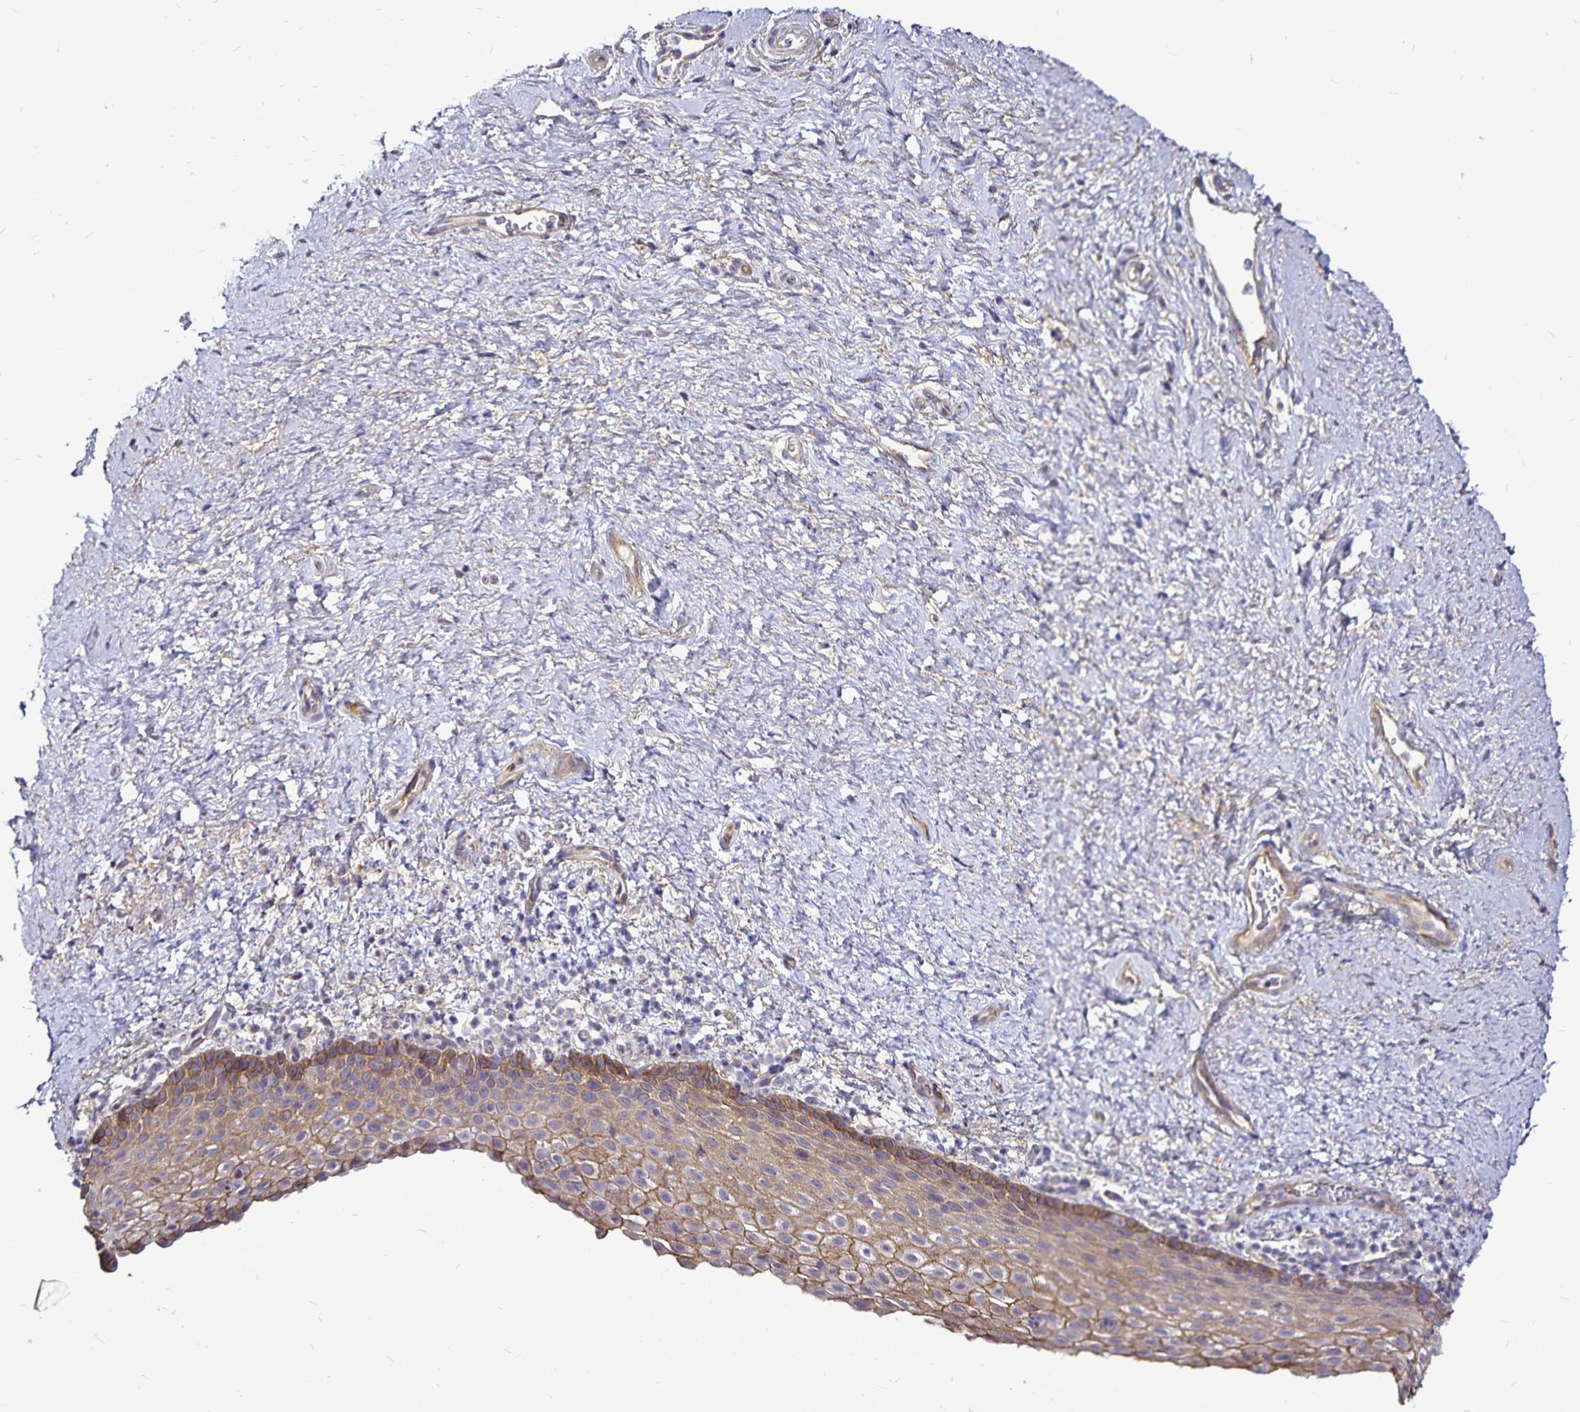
{"staining": {"intensity": "moderate", "quantity": "<25%", "location": "cytoplasmic/membranous"}, "tissue": "vagina", "cell_type": "Squamous epithelial cells", "image_type": "normal", "snomed": [{"axis": "morphology", "description": "Normal tissue, NOS"}, {"axis": "topography", "description": "Vagina"}], "caption": "A micrograph showing moderate cytoplasmic/membranous expression in about <25% of squamous epithelial cells in benign vagina, as visualized by brown immunohistochemical staining.", "gene": "GNG12", "patient": {"sex": "female", "age": 61}}